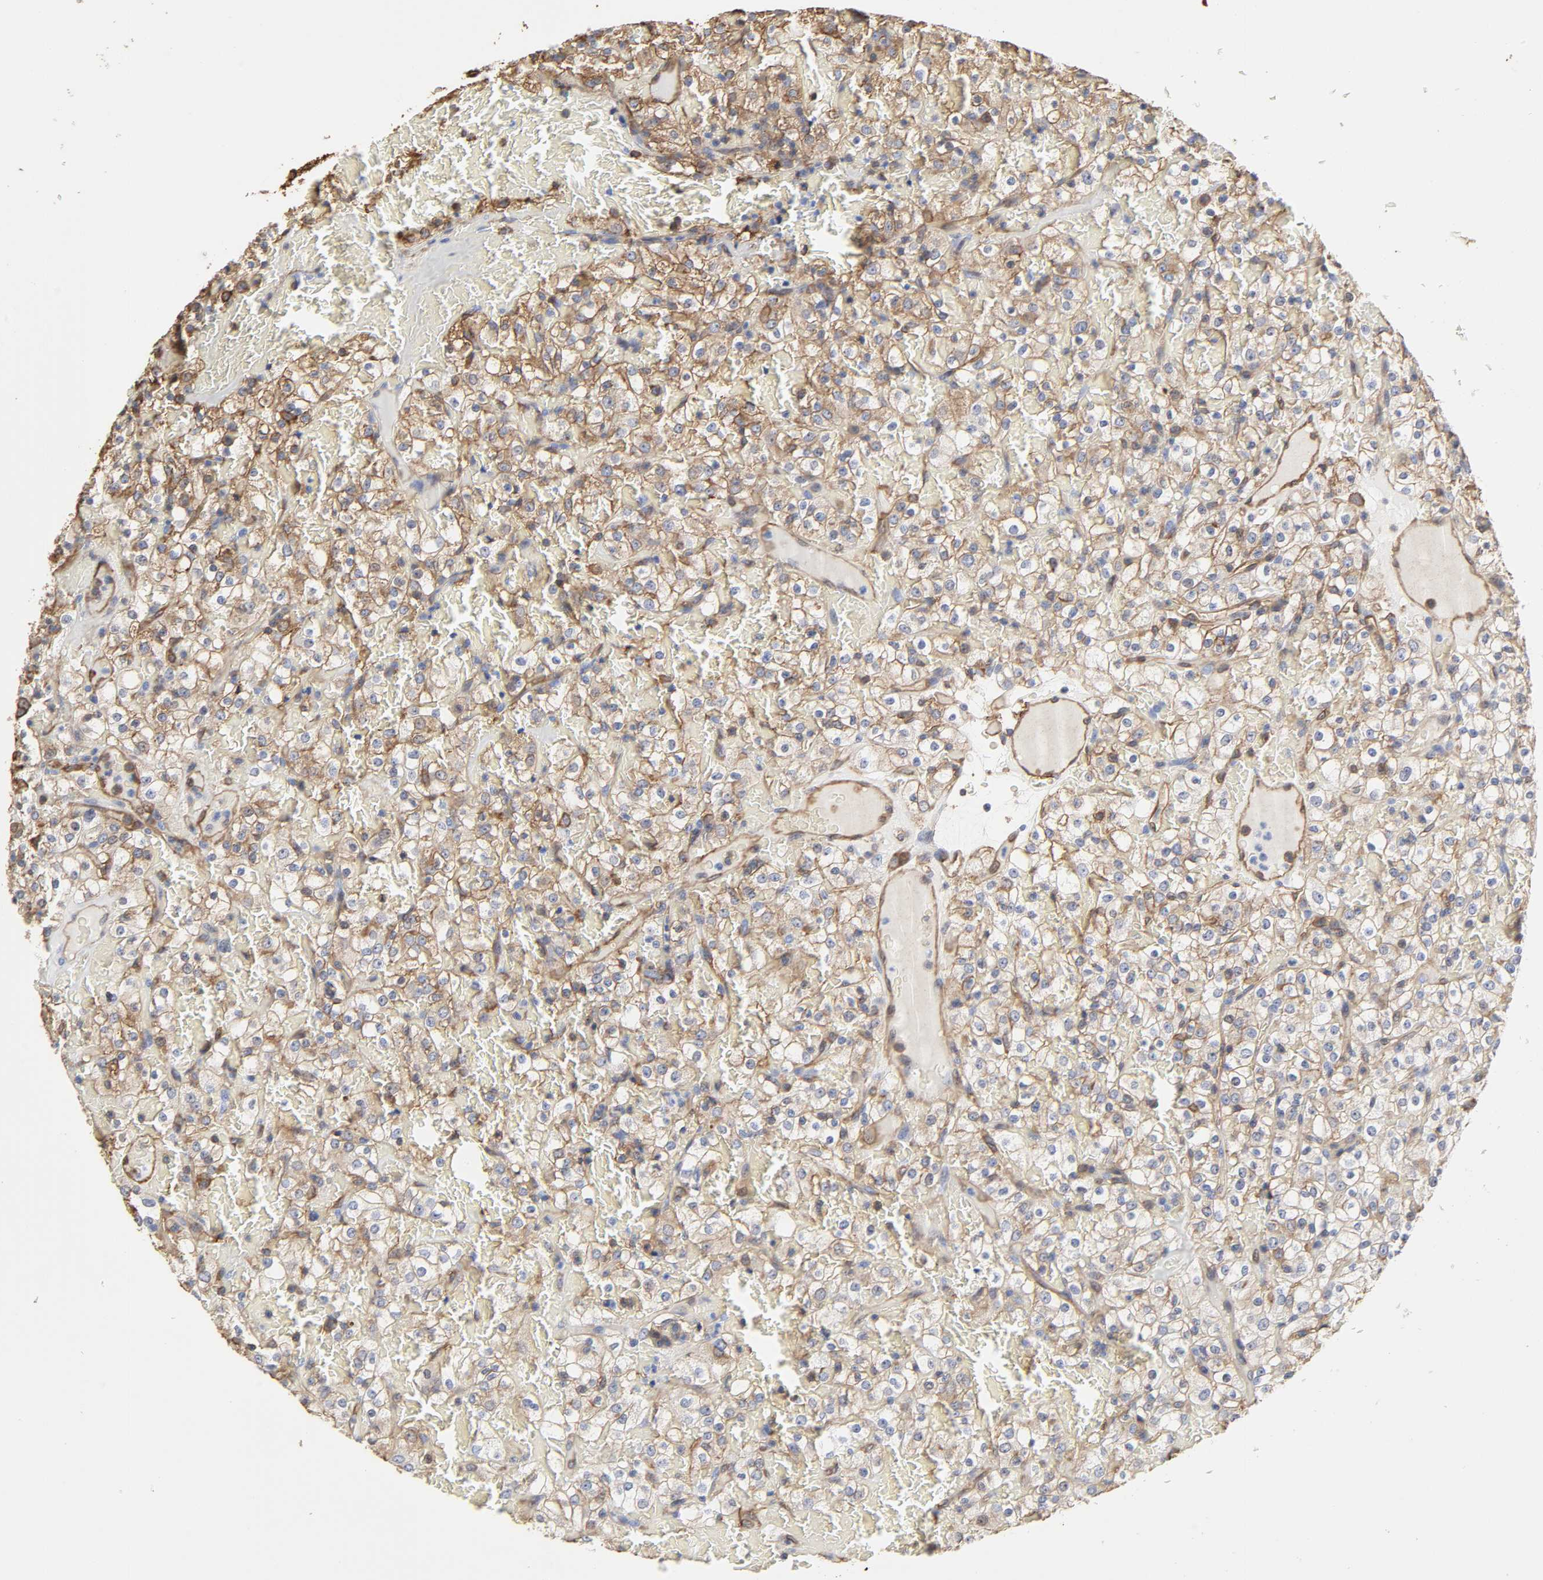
{"staining": {"intensity": "moderate", "quantity": ">75%", "location": "cytoplasmic/membranous"}, "tissue": "renal cancer", "cell_type": "Tumor cells", "image_type": "cancer", "snomed": [{"axis": "morphology", "description": "Normal tissue, NOS"}, {"axis": "morphology", "description": "Adenocarcinoma, NOS"}, {"axis": "topography", "description": "Kidney"}], "caption": "IHC of human renal cancer exhibits medium levels of moderate cytoplasmic/membranous expression in approximately >75% of tumor cells.", "gene": "ANXA2", "patient": {"sex": "female", "age": 72}}